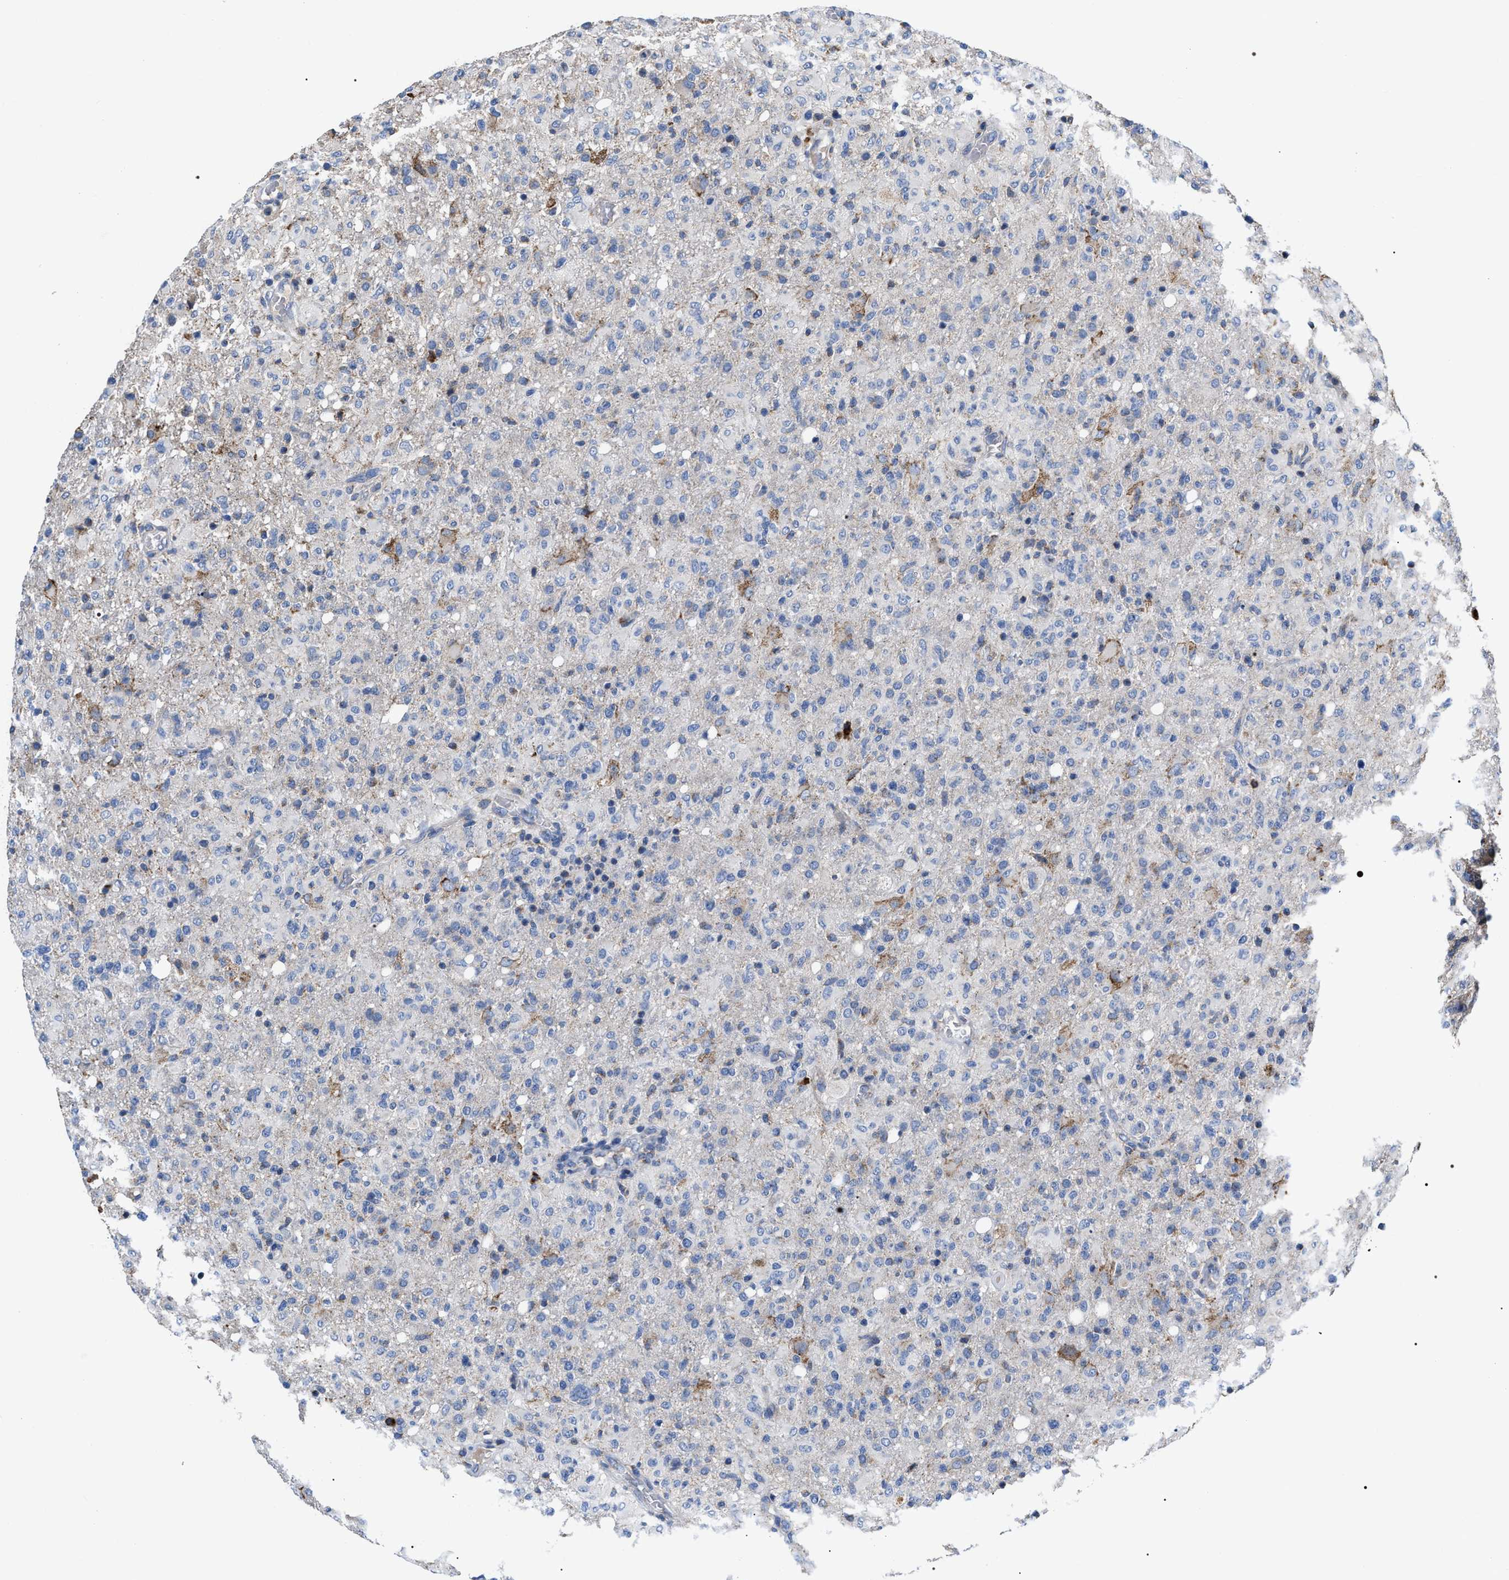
{"staining": {"intensity": "negative", "quantity": "none", "location": "none"}, "tissue": "glioma", "cell_type": "Tumor cells", "image_type": "cancer", "snomed": [{"axis": "morphology", "description": "Glioma, malignant, High grade"}, {"axis": "topography", "description": "Brain"}], "caption": "There is no significant expression in tumor cells of malignant high-grade glioma. The staining is performed using DAB (3,3'-diaminobenzidine) brown chromogen with nuclei counter-stained in using hematoxylin.", "gene": "MACC1", "patient": {"sex": "female", "age": 57}}